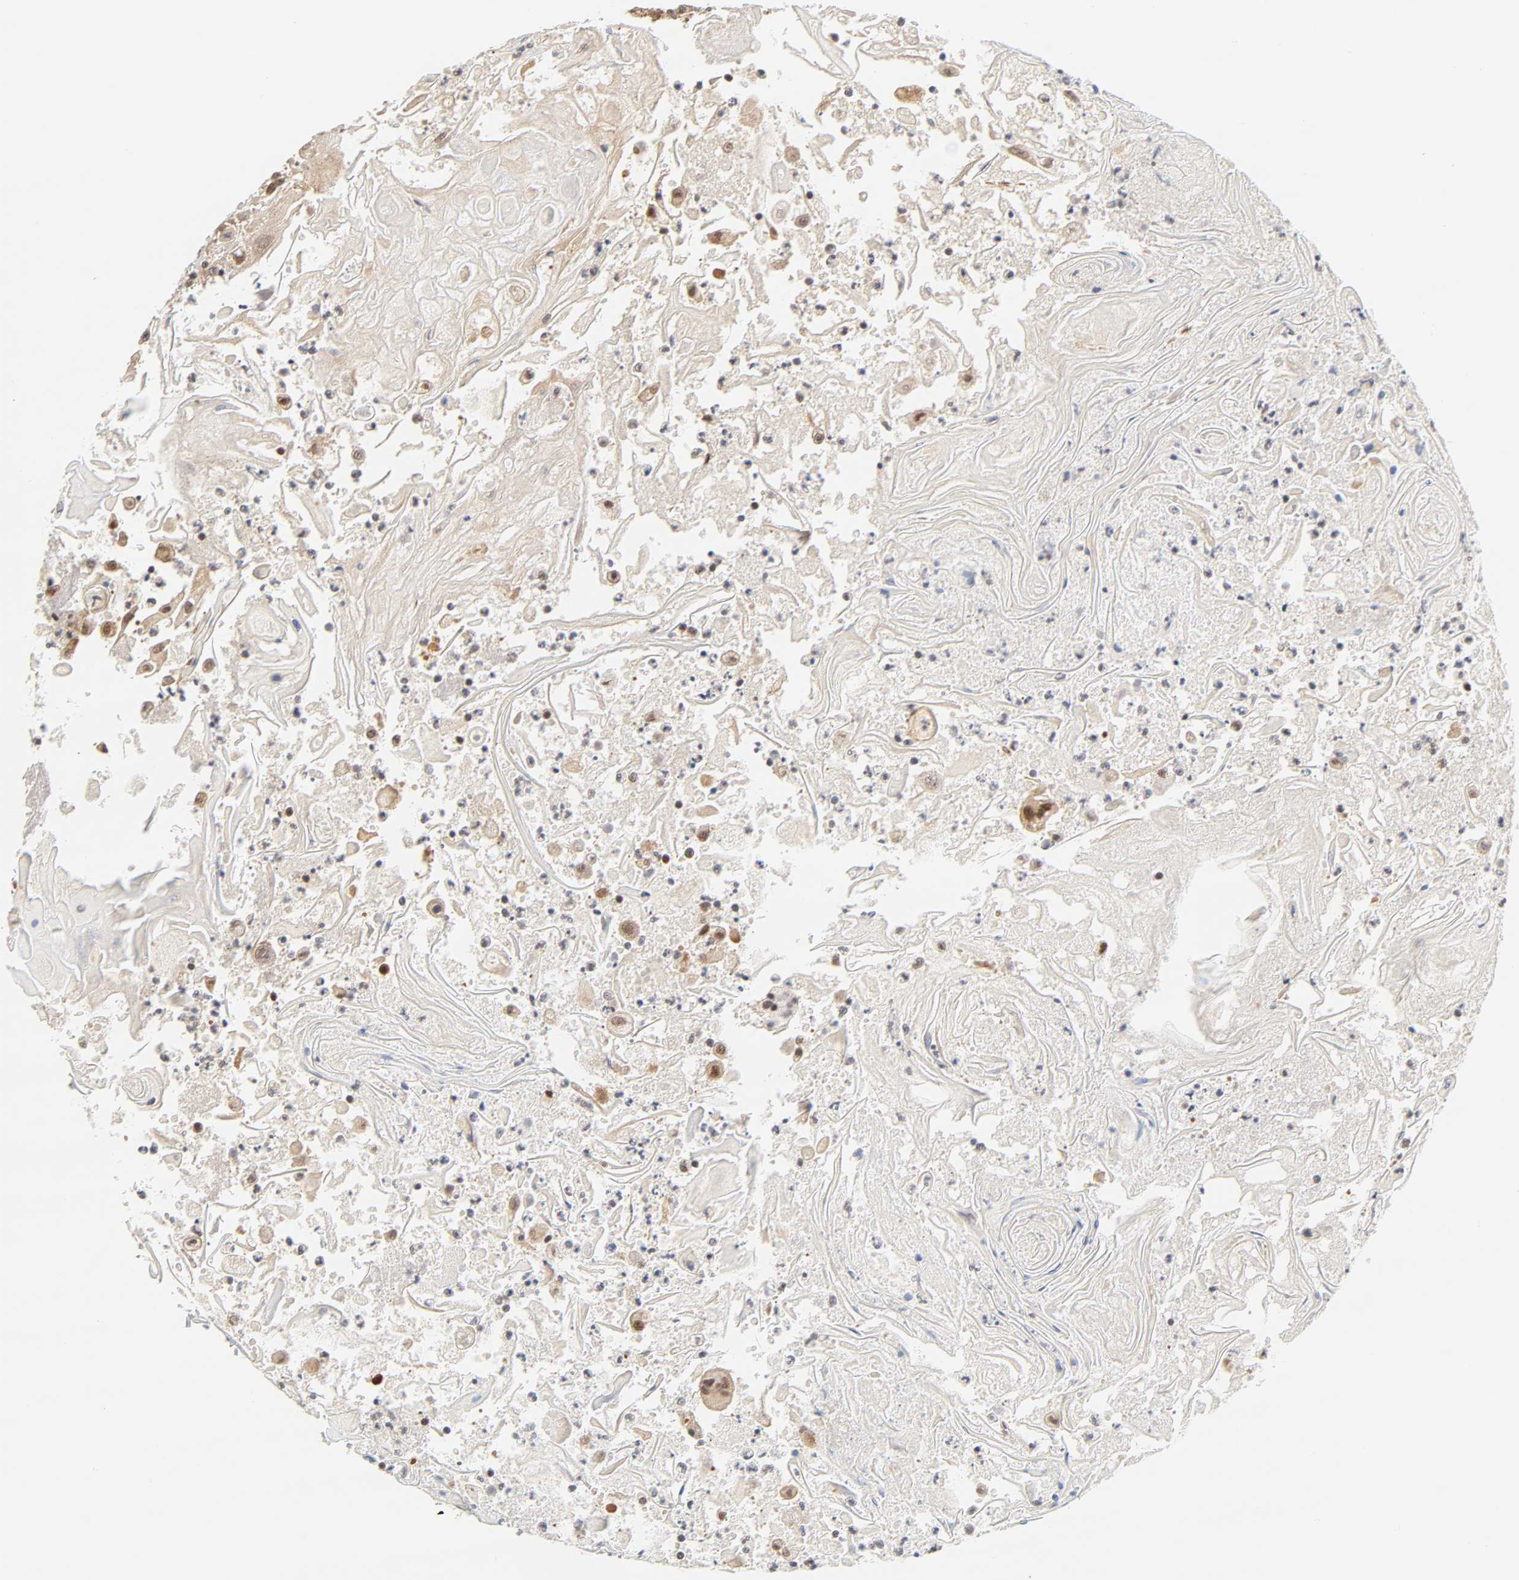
{"staining": {"intensity": "weak", "quantity": ">75%", "location": "cytoplasmic/membranous,nuclear"}, "tissue": "head and neck cancer", "cell_type": "Tumor cells", "image_type": "cancer", "snomed": [{"axis": "morphology", "description": "Squamous cell carcinoma, NOS"}, {"axis": "topography", "description": "Oral tissue"}, {"axis": "topography", "description": "Head-Neck"}], "caption": "An image showing weak cytoplasmic/membranous and nuclear expression in approximately >75% of tumor cells in squamous cell carcinoma (head and neck), as visualized by brown immunohistochemical staining.", "gene": "CDC37", "patient": {"sex": "female", "age": 76}}